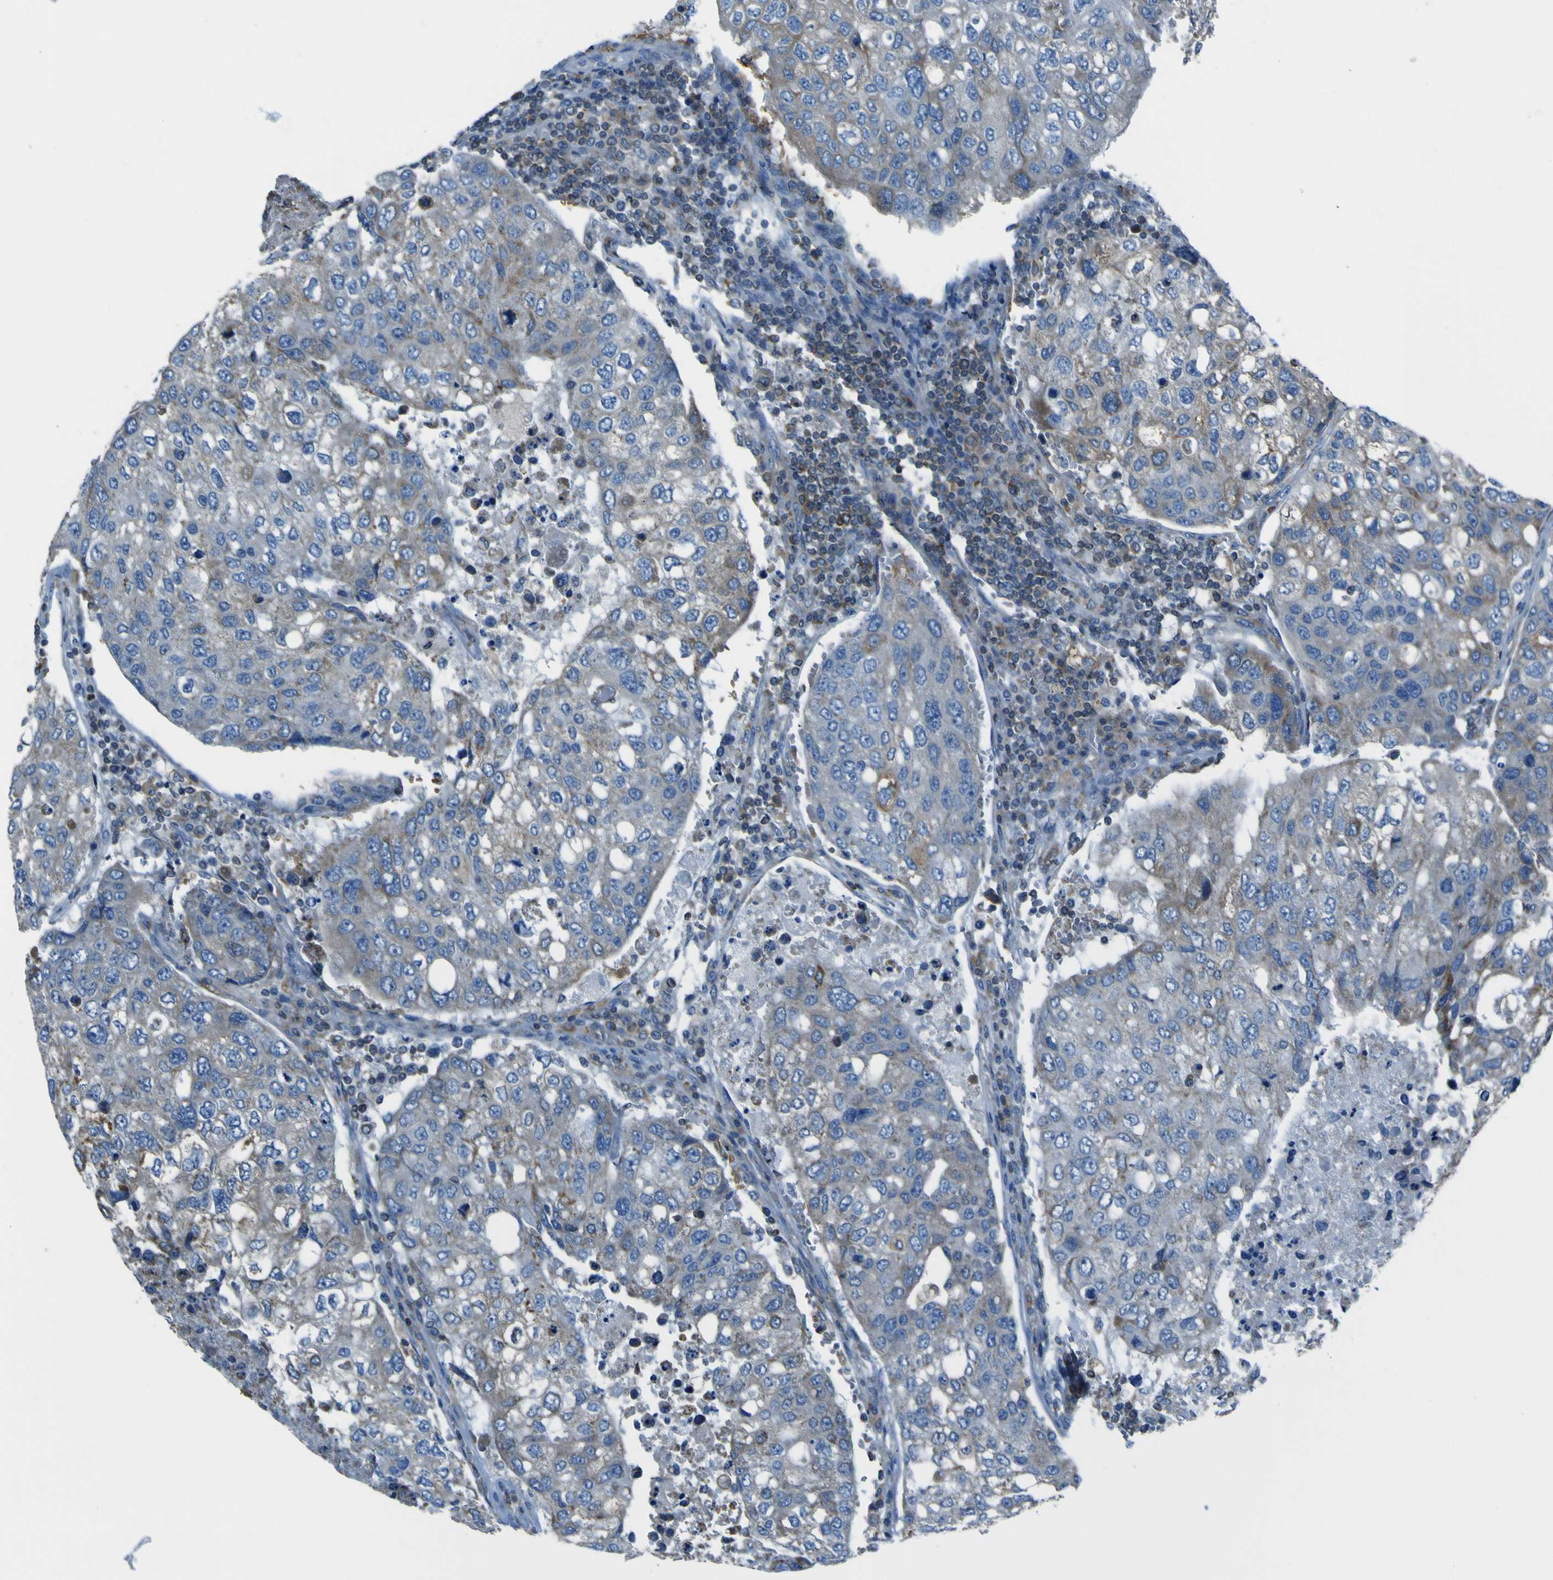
{"staining": {"intensity": "moderate", "quantity": ">75%", "location": "cytoplasmic/membranous"}, "tissue": "urothelial cancer", "cell_type": "Tumor cells", "image_type": "cancer", "snomed": [{"axis": "morphology", "description": "Urothelial carcinoma, High grade"}, {"axis": "topography", "description": "Lymph node"}, {"axis": "topography", "description": "Urinary bladder"}], "caption": "Immunohistochemical staining of urothelial cancer demonstrates moderate cytoplasmic/membranous protein expression in about >75% of tumor cells. The staining was performed using DAB, with brown indicating positive protein expression. Nuclei are stained blue with hematoxylin.", "gene": "STIM1", "patient": {"sex": "male", "age": 51}}